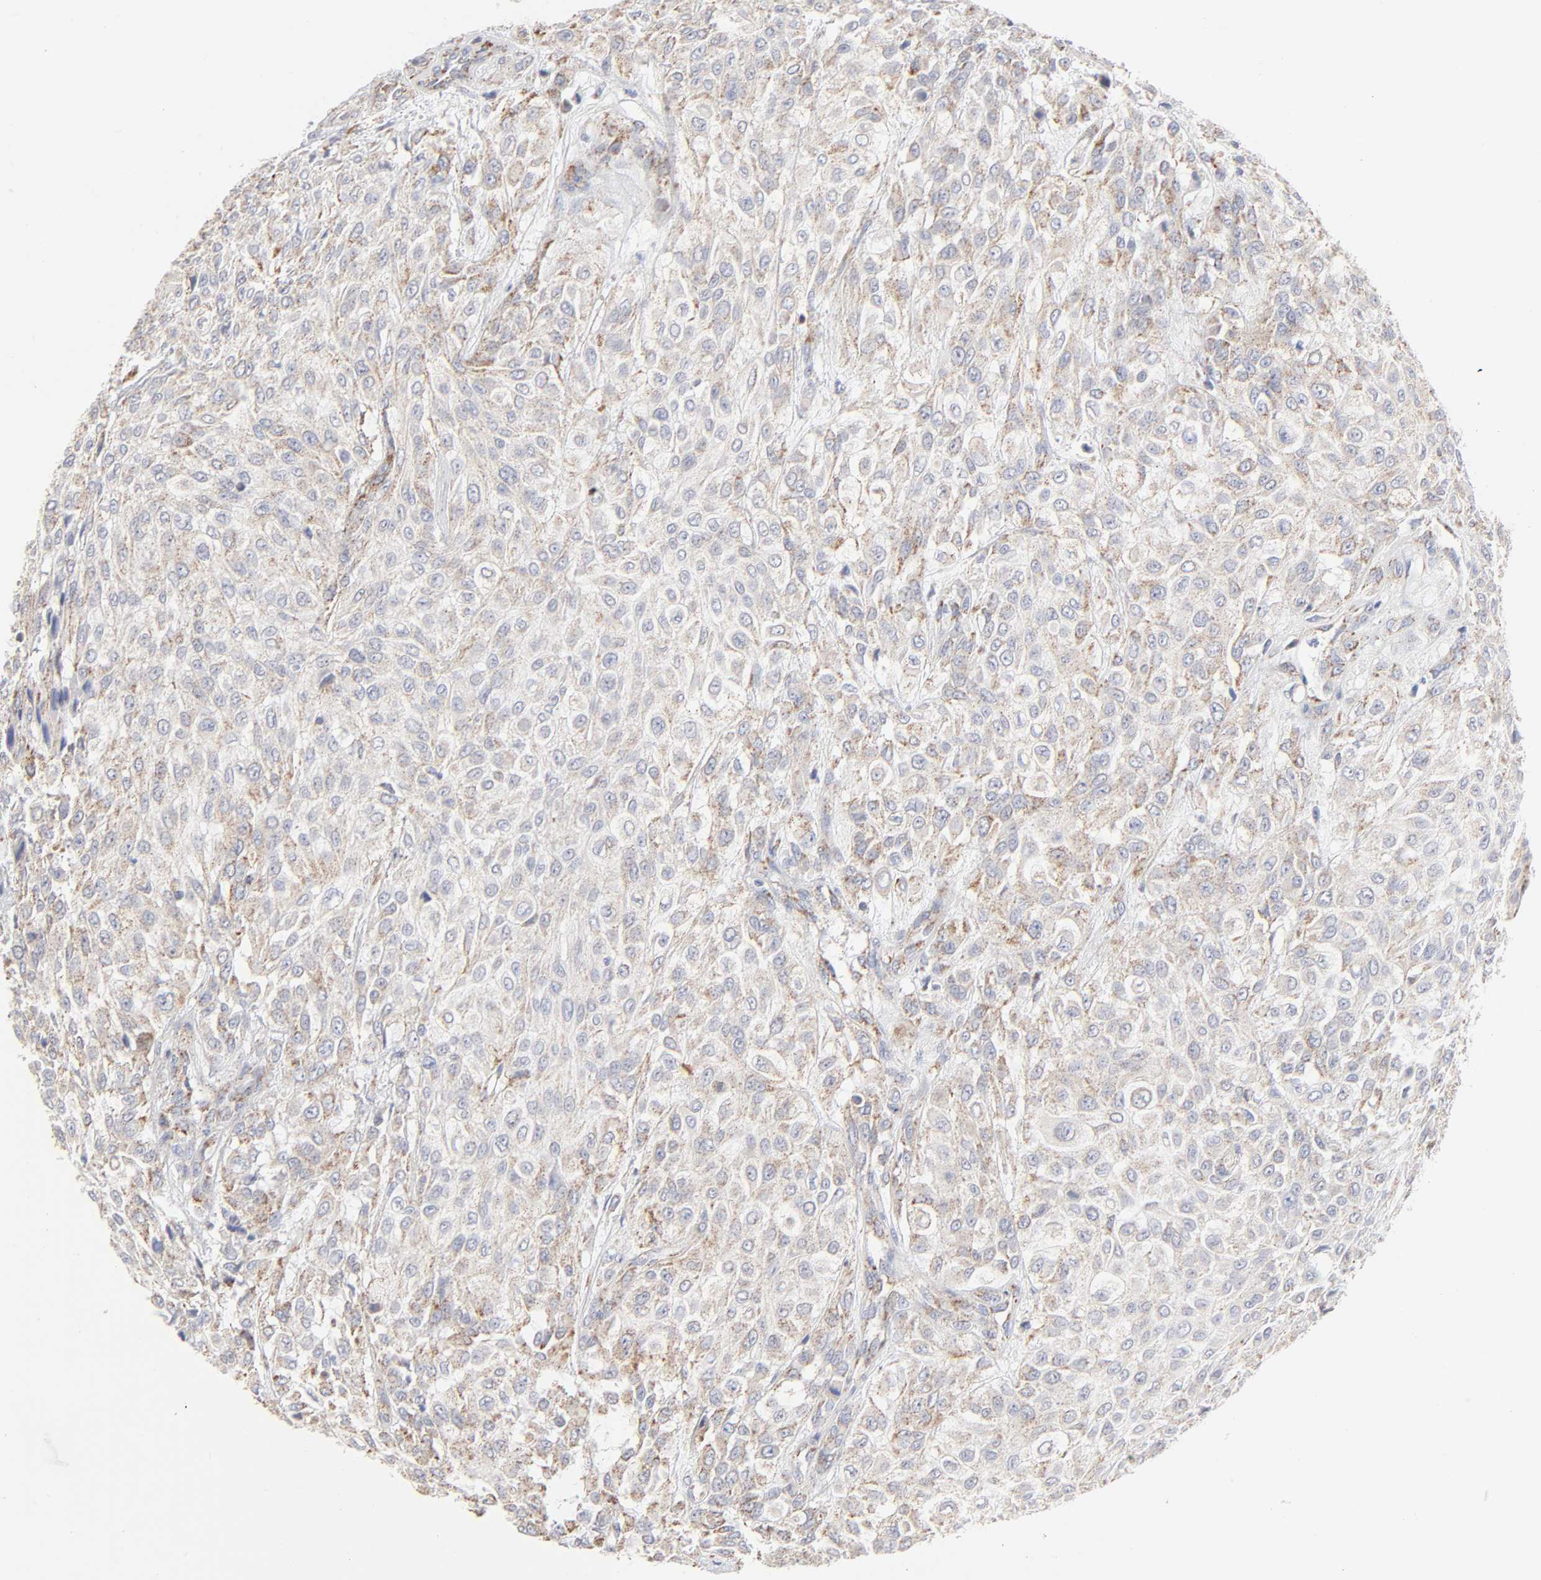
{"staining": {"intensity": "moderate", "quantity": ">75%", "location": "cytoplasmic/membranous"}, "tissue": "urothelial cancer", "cell_type": "Tumor cells", "image_type": "cancer", "snomed": [{"axis": "morphology", "description": "Urothelial carcinoma, High grade"}, {"axis": "topography", "description": "Urinary bladder"}], "caption": "The histopathology image shows staining of urothelial cancer, revealing moderate cytoplasmic/membranous protein staining (brown color) within tumor cells.", "gene": "MRPL58", "patient": {"sex": "male", "age": 57}}